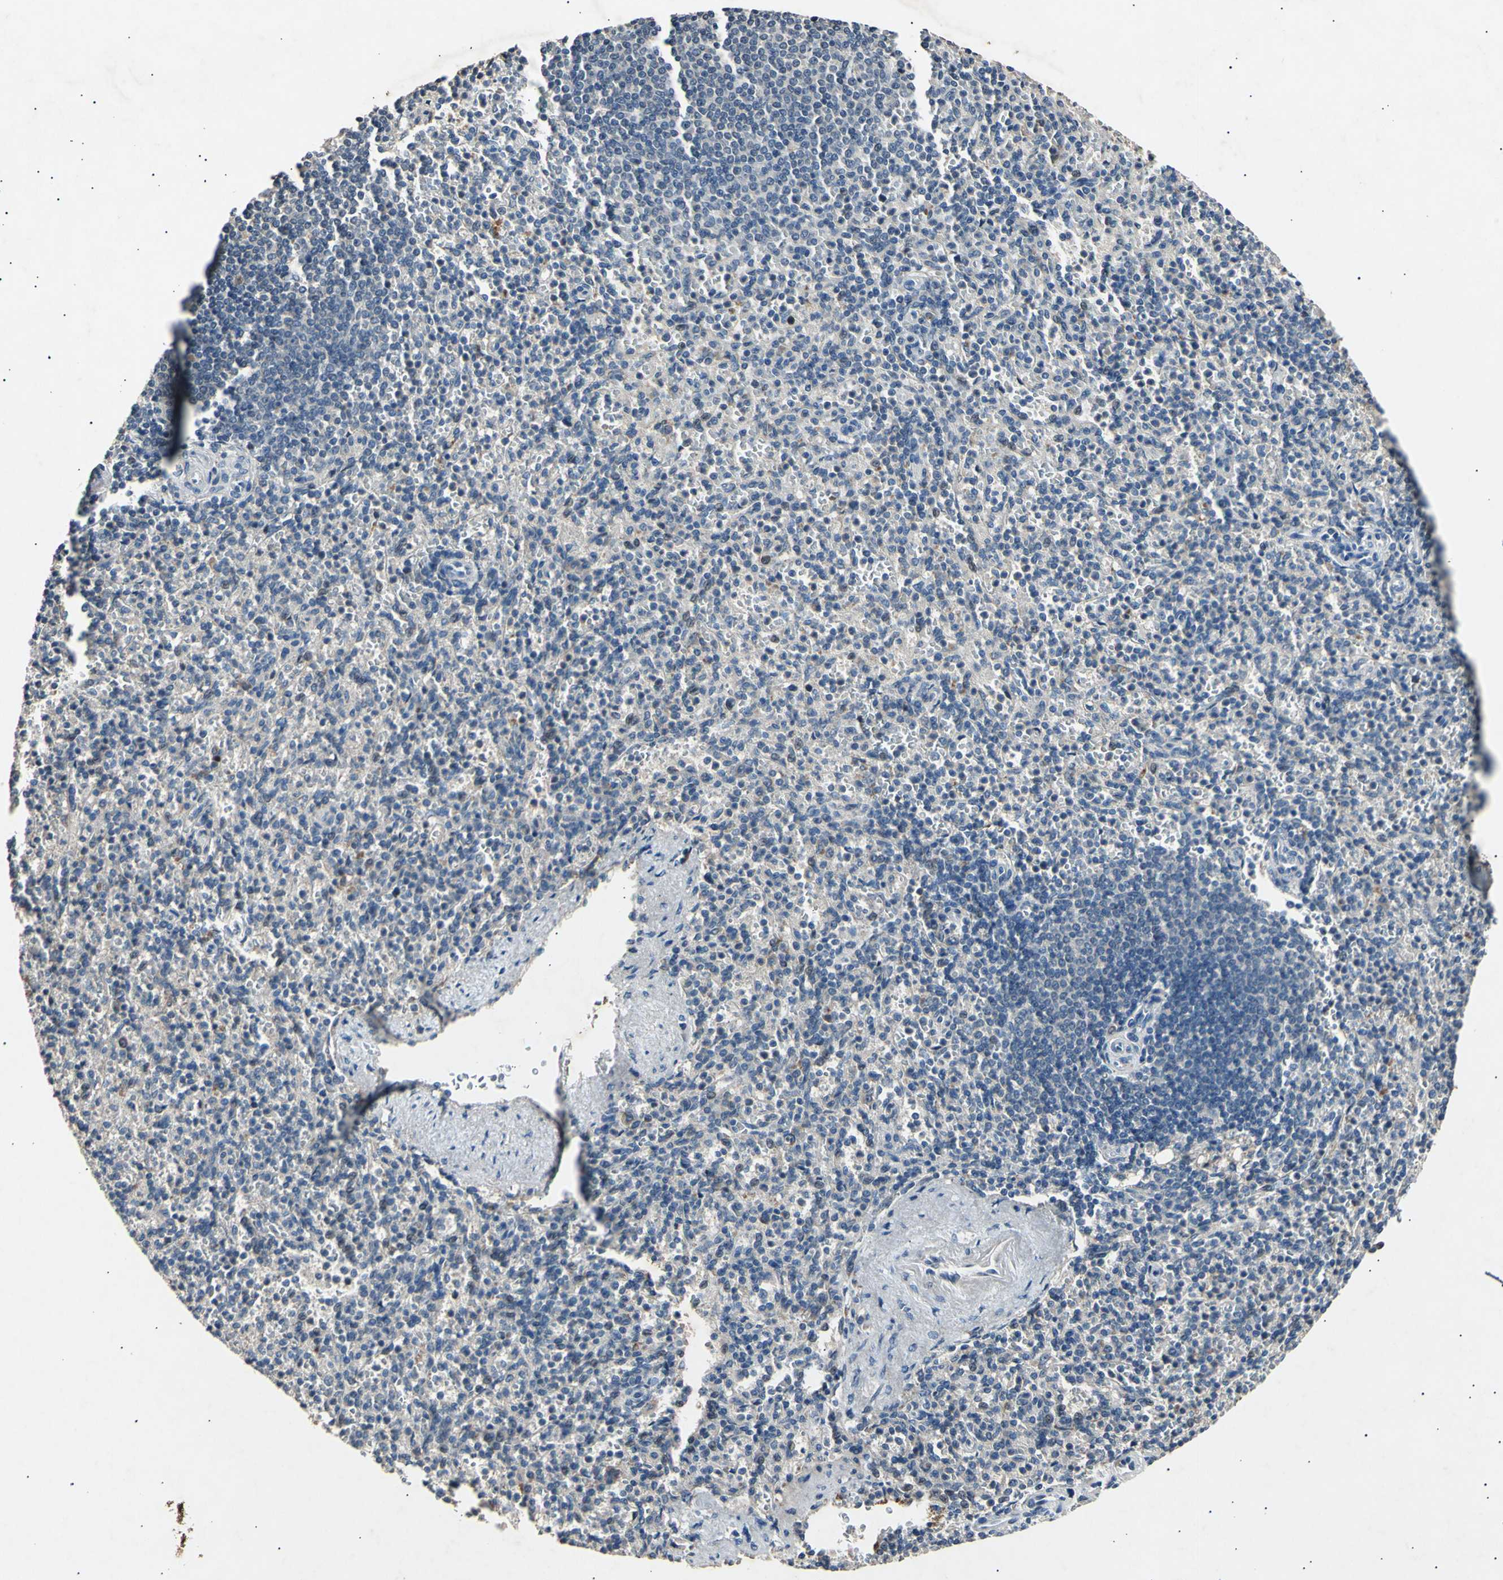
{"staining": {"intensity": "moderate", "quantity": "<25%", "location": "cytoplasmic/membranous"}, "tissue": "spleen", "cell_type": "Cells in red pulp", "image_type": "normal", "snomed": [{"axis": "morphology", "description": "Normal tissue, NOS"}, {"axis": "topography", "description": "Spleen"}], "caption": "Approximately <25% of cells in red pulp in unremarkable spleen display moderate cytoplasmic/membranous protein positivity as visualized by brown immunohistochemical staining.", "gene": "ADCY3", "patient": {"sex": "female", "age": 74}}